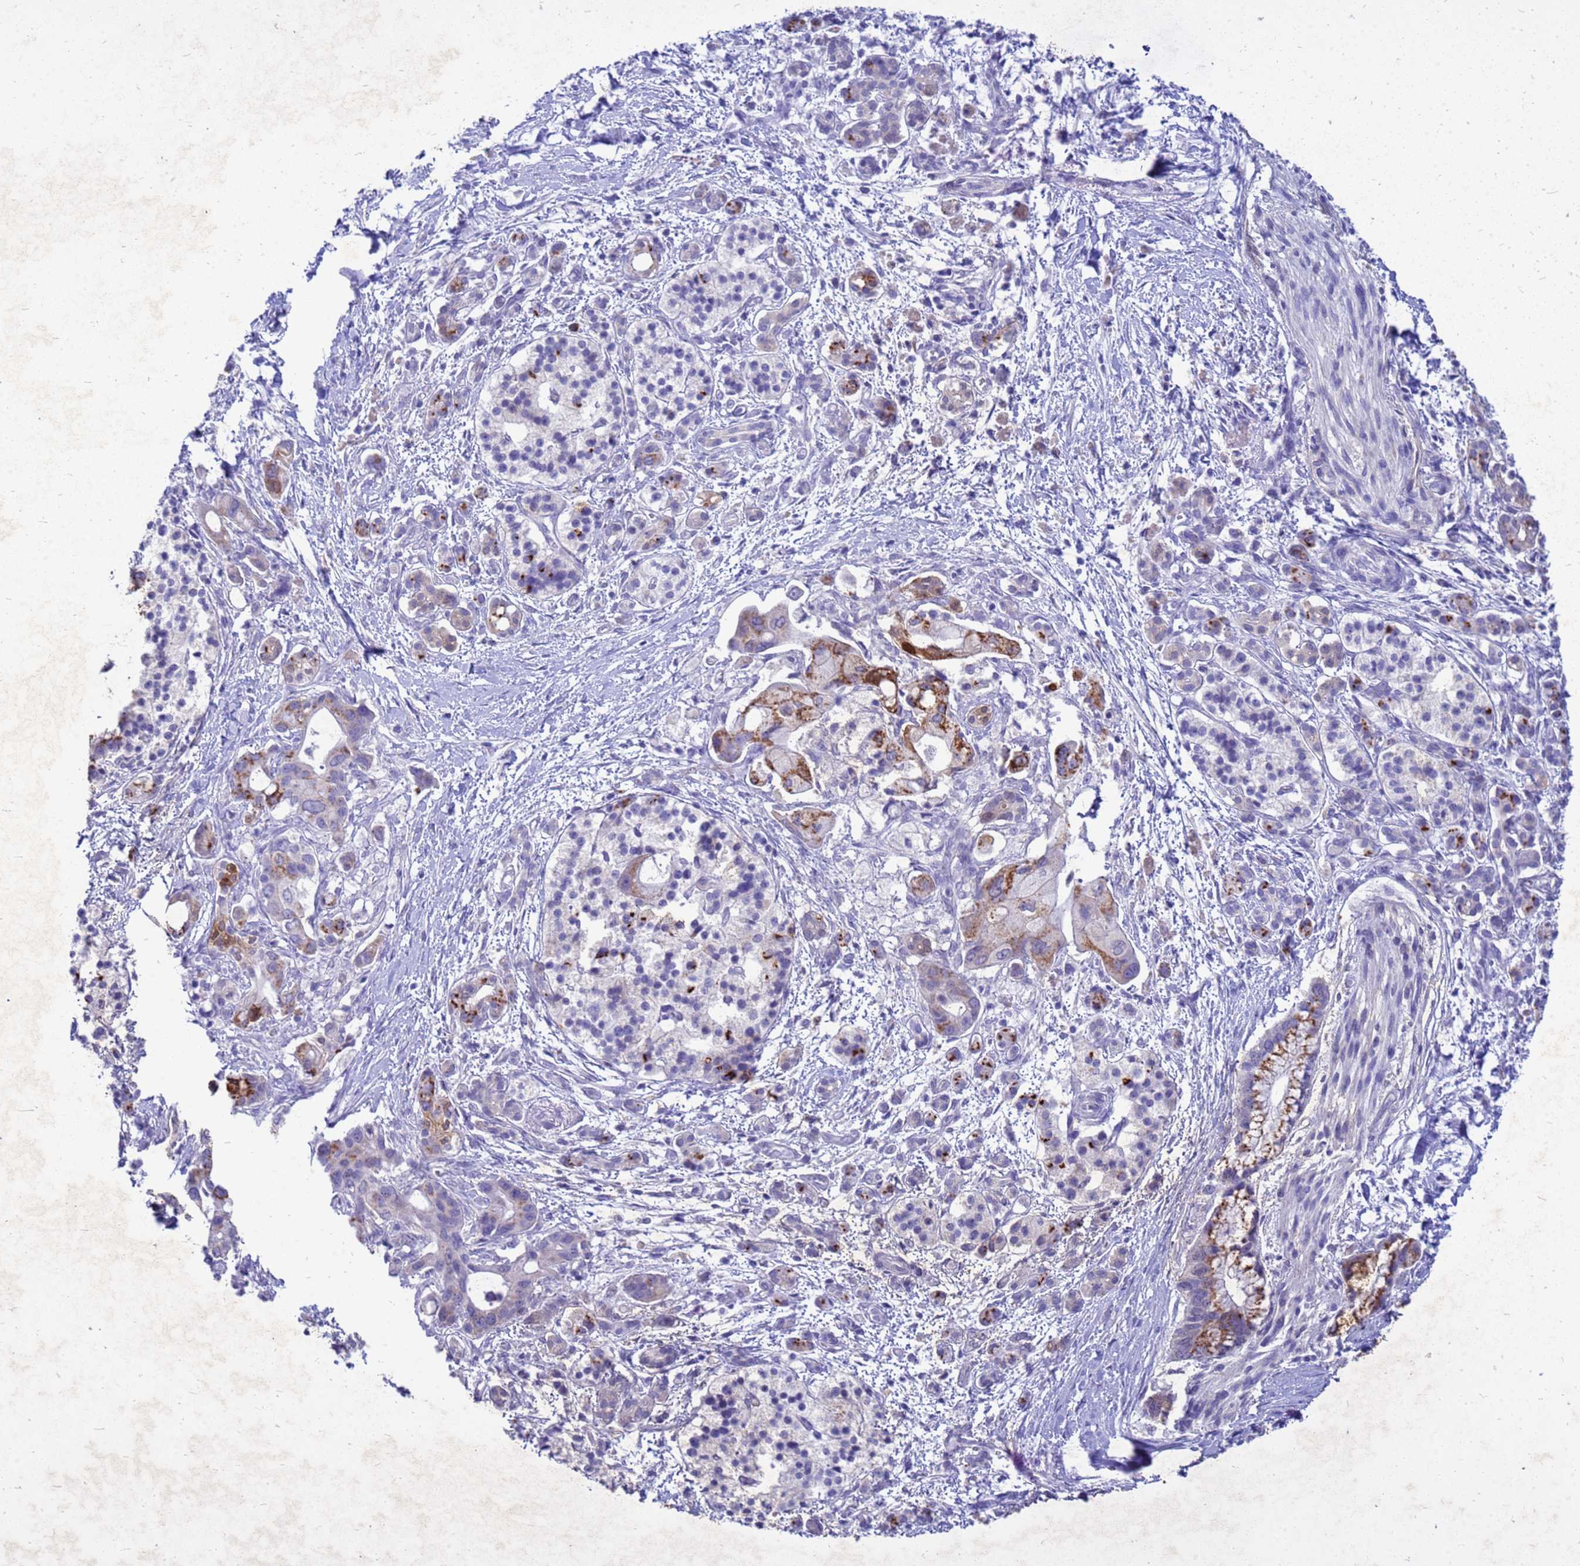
{"staining": {"intensity": "moderate", "quantity": "25%-75%", "location": "cytoplasmic/membranous"}, "tissue": "pancreatic cancer", "cell_type": "Tumor cells", "image_type": "cancer", "snomed": [{"axis": "morphology", "description": "Adenocarcinoma, NOS"}, {"axis": "topography", "description": "Pancreas"}], "caption": "The image demonstrates a brown stain indicating the presence of a protein in the cytoplasmic/membranous of tumor cells in pancreatic cancer.", "gene": "AKR1C1", "patient": {"sex": "male", "age": 68}}